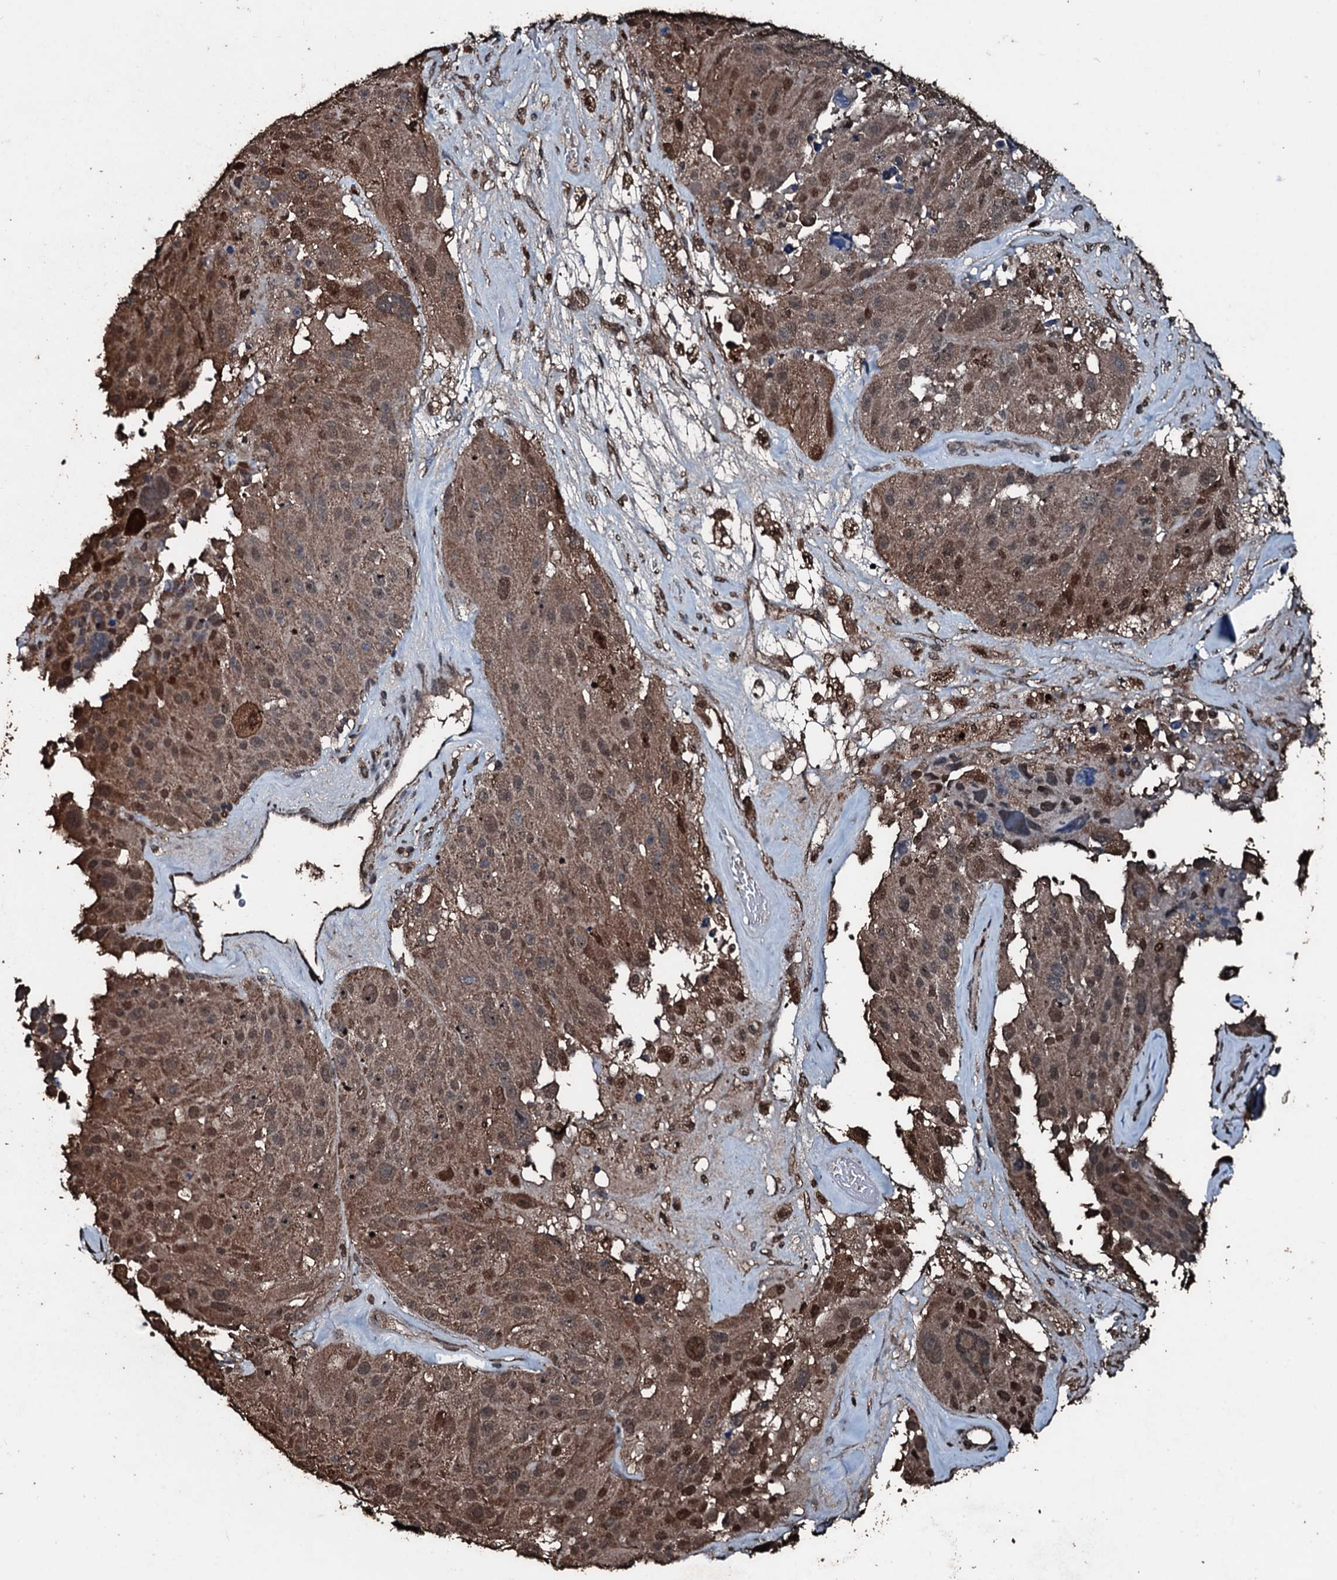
{"staining": {"intensity": "moderate", "quantity": ">75%", "location": "cytoplasmic/membranous,nuclear"}, "tissue": "melanoma", "cell_type": "Tumor cells", "image_type": "cancer", "snomed": [{"axis": "morphology", "description": "Malignant melanoma, Metastatic site"}, {"axis": "topography", "description": "Lymph node"}], "caption": "Protein expression analysis of melanoma displays moderate cytoplasmic/membranous and nuclear positivity in approximately >75% of tumor cells.", "gene": "FAAP24", "patient": {"sex": "male", "age": 62}}